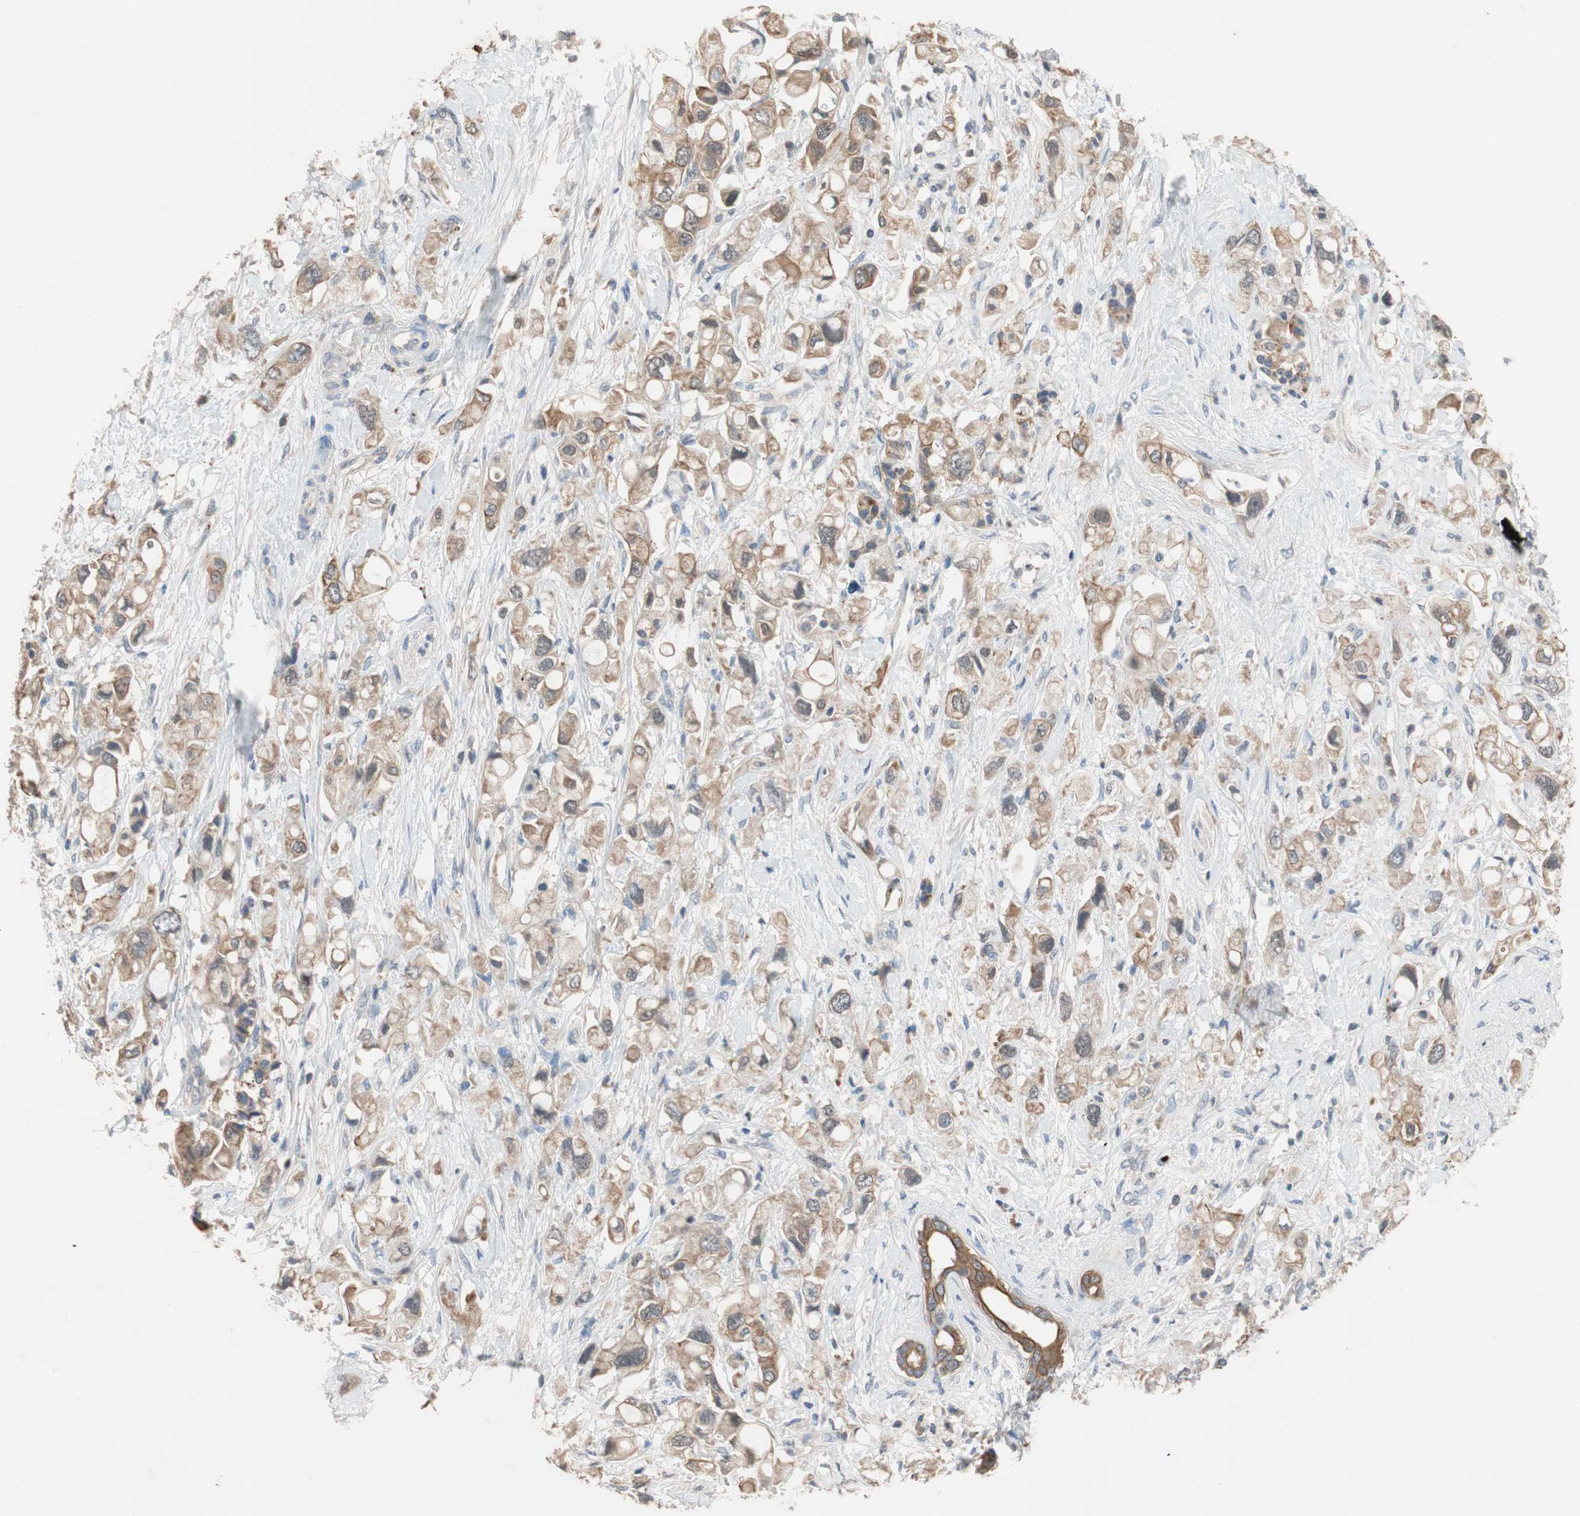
{"staining": {"intensity": "moderate", "quantity": ">75%", "location": "cytoplasmic/membranous"}, "tissue": "pancreatic cancer", "cell_type": "Tumor cells", "image_type": "cancer", "snomed": [{"axis": "morphology", "description": "Adenocarcinoma, NOS"}, {"axis": "topography", "description": "Pancreas"}], "caption": "Adenocarcinoma (pancreatic) was stained to show a protein in brown. There is medium levels of moderate cytoplasmic/membranous positivity in approximately >75% of tumor cells.", "gene": "ADAP1", "patient": {"sex": "female", "age": 56}}